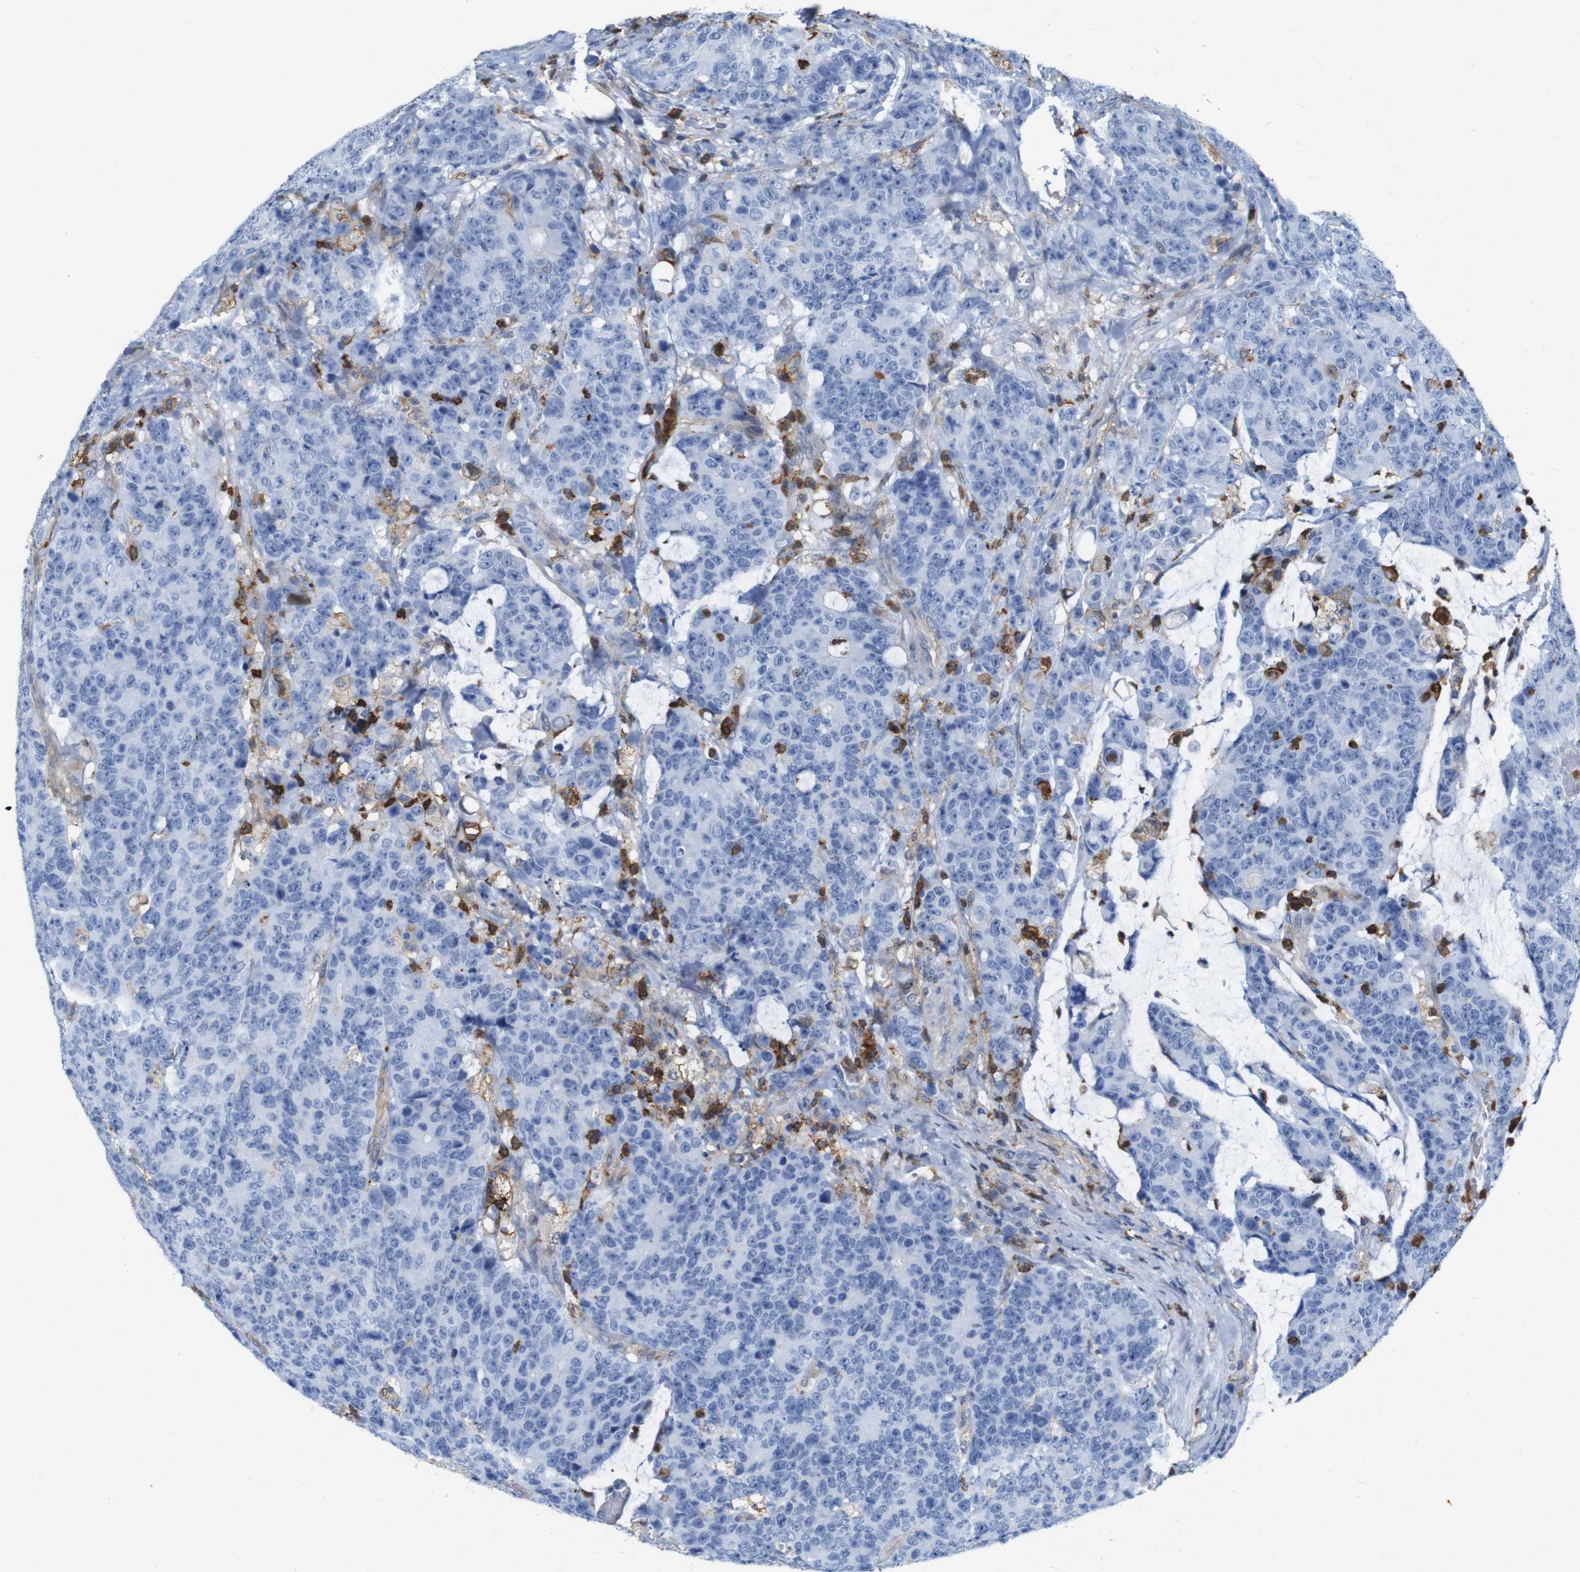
{"staining": {"intensity": "negative", "quantity": "none", "location": "none"}, "tissue": "colorectal cancer", "cell_type": "Tumor cells", "image_type": "cancer", "snomed": [{"axis": "morphology", "description": "Adenocarcinoma, NOS"}, {"axis": "topography", "description": "Colon"}], "caption": "This photomicrograph is of colorectal adenocarcinoma stained with immunohistochemistry to label a protein in brown with the nuclei are counter-stained blue. There is no staining in tumor cells. (DAB IHC with hematoxylin counter stain).", "gene": "ANXA1", "patient": {"sex": "female", "age": 86}}